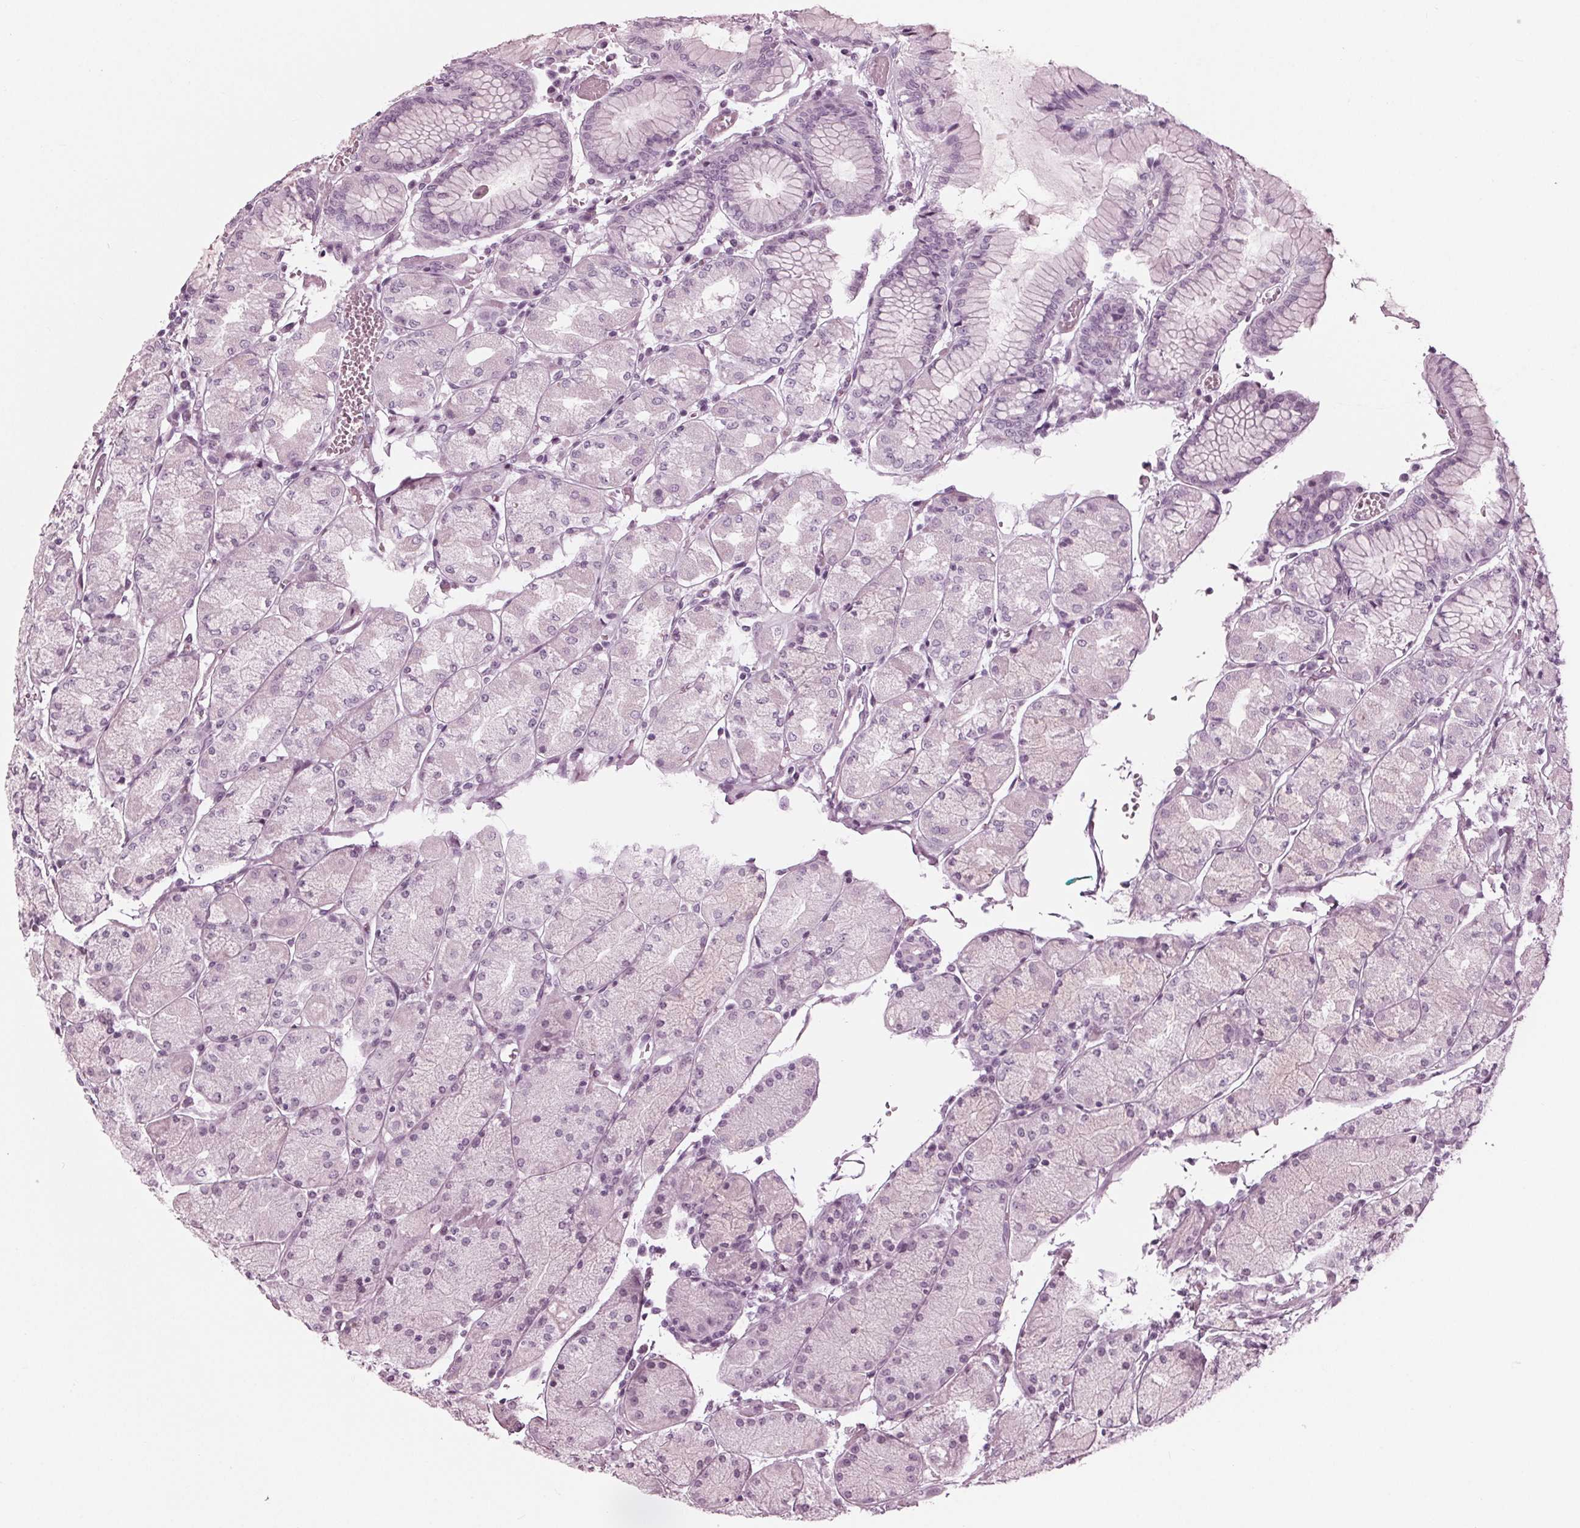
{"staining": {"intensity": "weak", "quantity": "<25%", "location": "cytoplasmic/membranous"}, "tissue": "stomach", "cell_type": "Glandular cells", "image_type": "normal", "snomed": [{"axis": "morphology", "description": "Normal tissue, NOS"}, {"axis": "topography", "description": "Stomach, upper"}], "caption": "IHC photomicrograph of normal stomach: stomach stained with DAB (3,3'-diaminobenzidine) exhibits no significant protein expression in glandular cells.", "gene": "KRT28", "patient": {"sex": "male", "age": 69}}